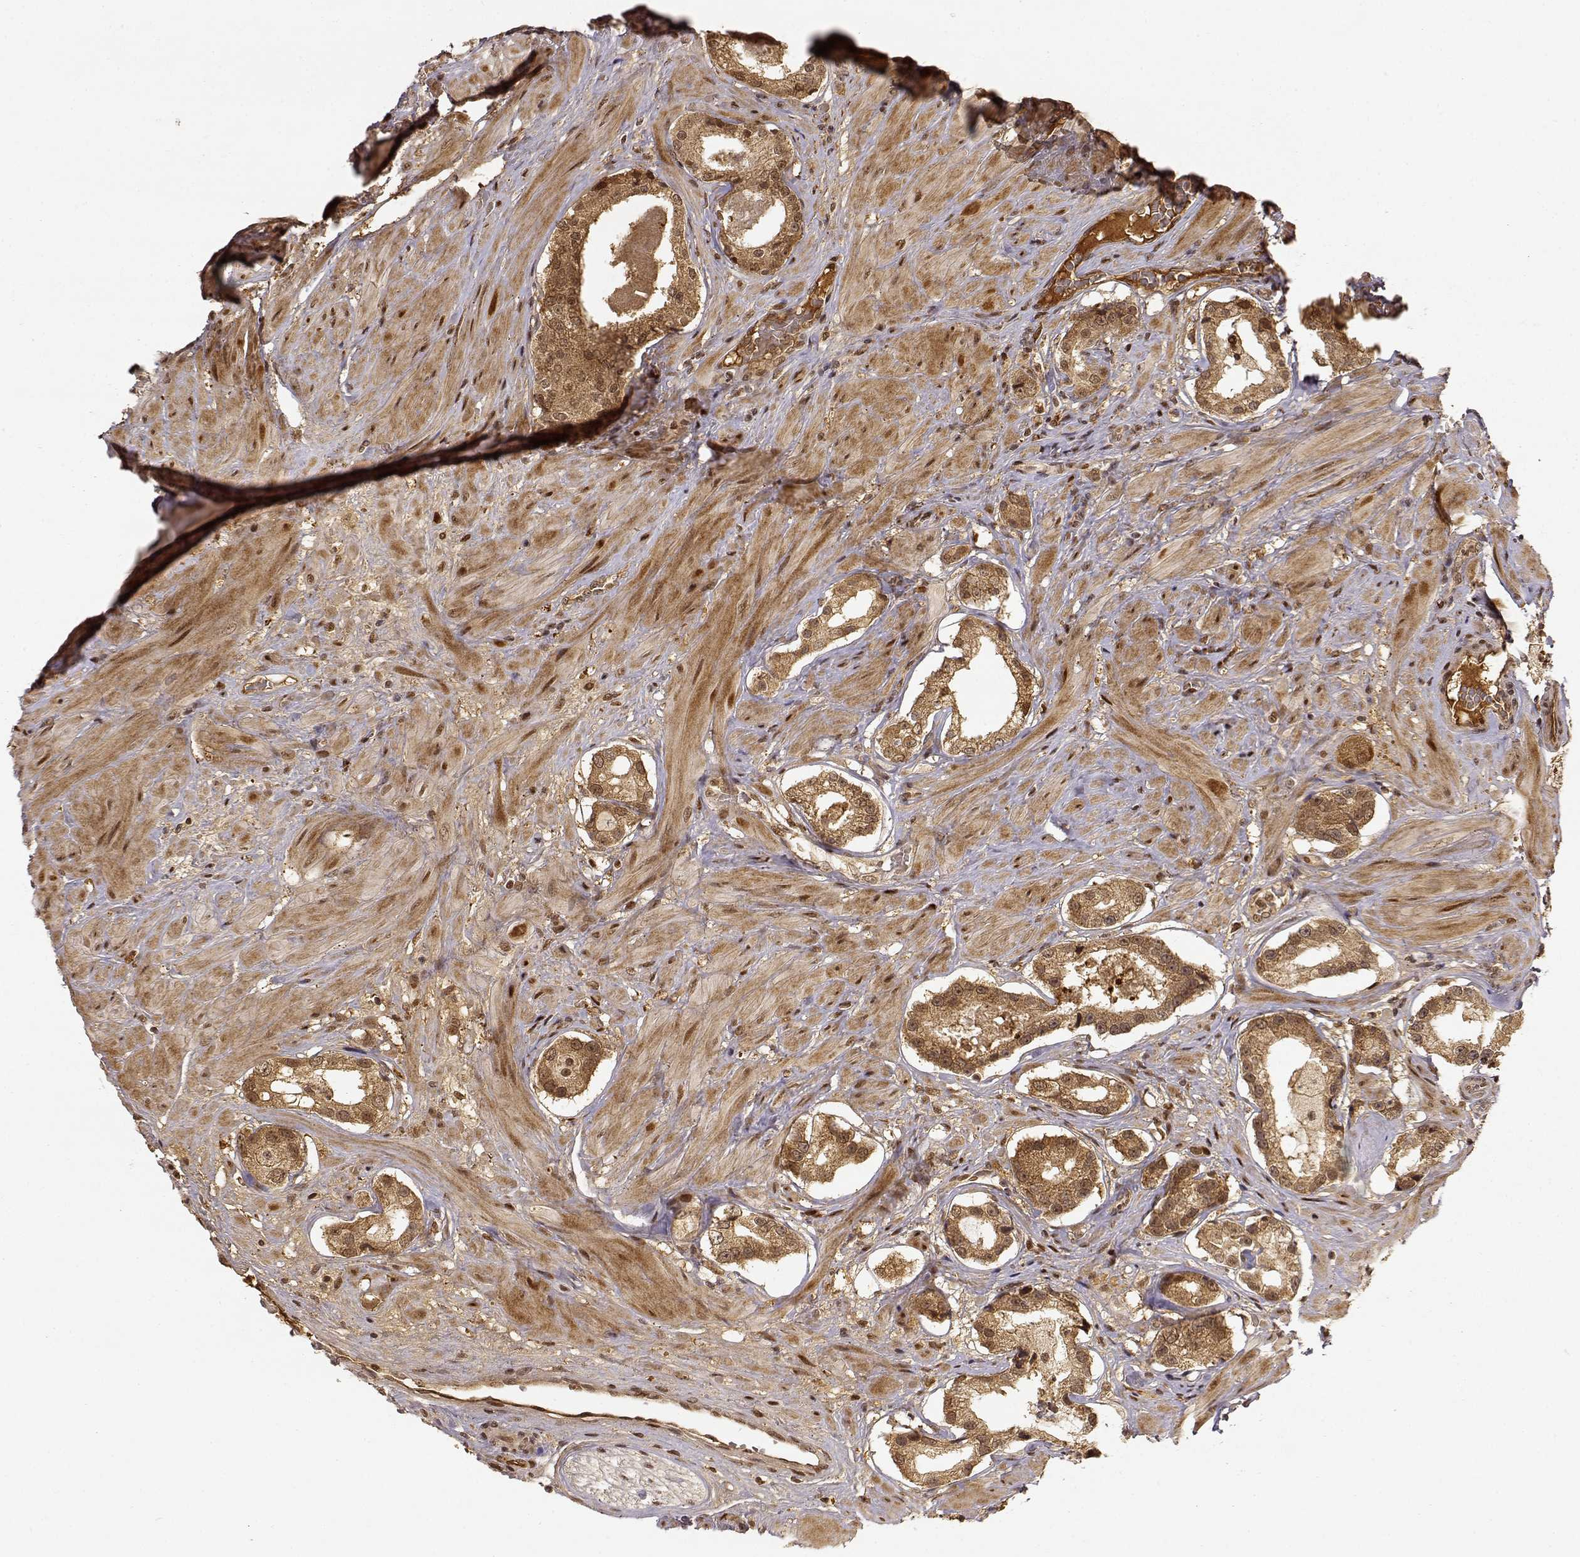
{"staining": {"intensity": "moderate", "quantity": ">75%", "location": "cytoplasmic/membranous,nuclear"}, "tissue": "prostate cancer", "cell_type": "Tumor cells", "image_type": "cancer", "snomed": [{"axis": "morphology", "description": "Adenocarcinoma, Low grade"}, {"axis": "topography", "description": "Prostate"}], "caption": "Prostate low-grade adenocarcinoma was stained to show a protein in brown. There is medium levels of moderate cytoplasmic/membranous and nuclear positivity in about >75% of tumor cells. (Stains: DAB in brown, nuclei in blue, Microscopy: brightfield microscopy at high magnification).", "gene": "MAEA", "patient": {"sex": "male", "age": 60}}